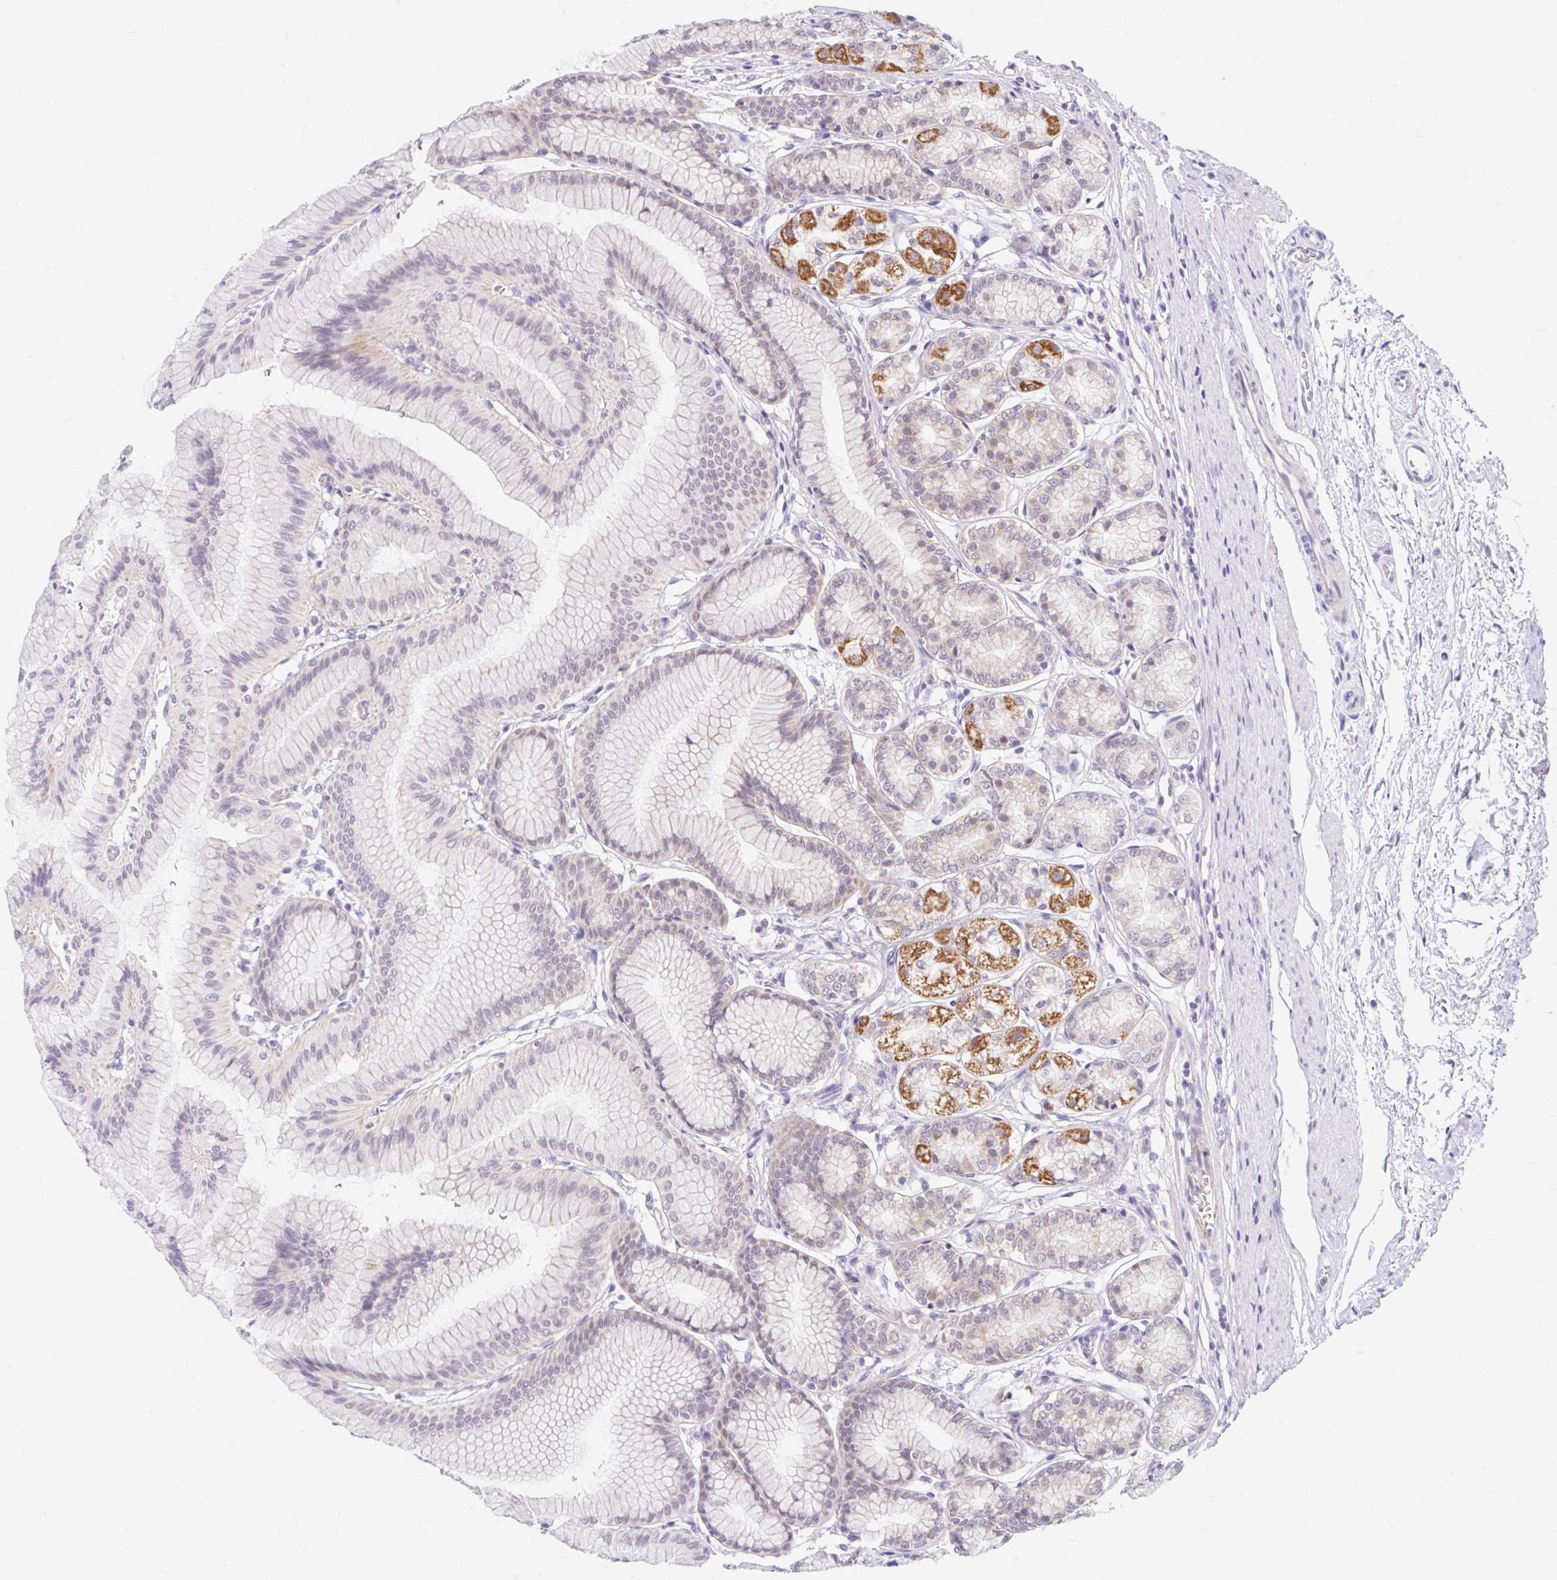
{"staining": {"intensity": "strong", "quantity": "<25%", "location": "cytoplasmic/membranous"}, "tissue": "stomach", "cell_type": "Glandular cells", "image_type": "normal", "snomed": [{"axis": "morphology", "description": "Normal tissue, NOS"}, {"axis": "morphology", "description": "Adenocarcinoma, NOS"}, {"axis": "morphology", "description": "Adenocarcinoma, High grade"}, {"axis": "topography", "description": "Stomach, upper"}, {"axis": "topography", "description": "Stomach"}], "caption": "Unremarkable stomach displays strong cytoplasmic/membranous expression in about <25% of glandular cells.", "gene": "ITPK1", "patient": {"sex": "female", "age": 65}}